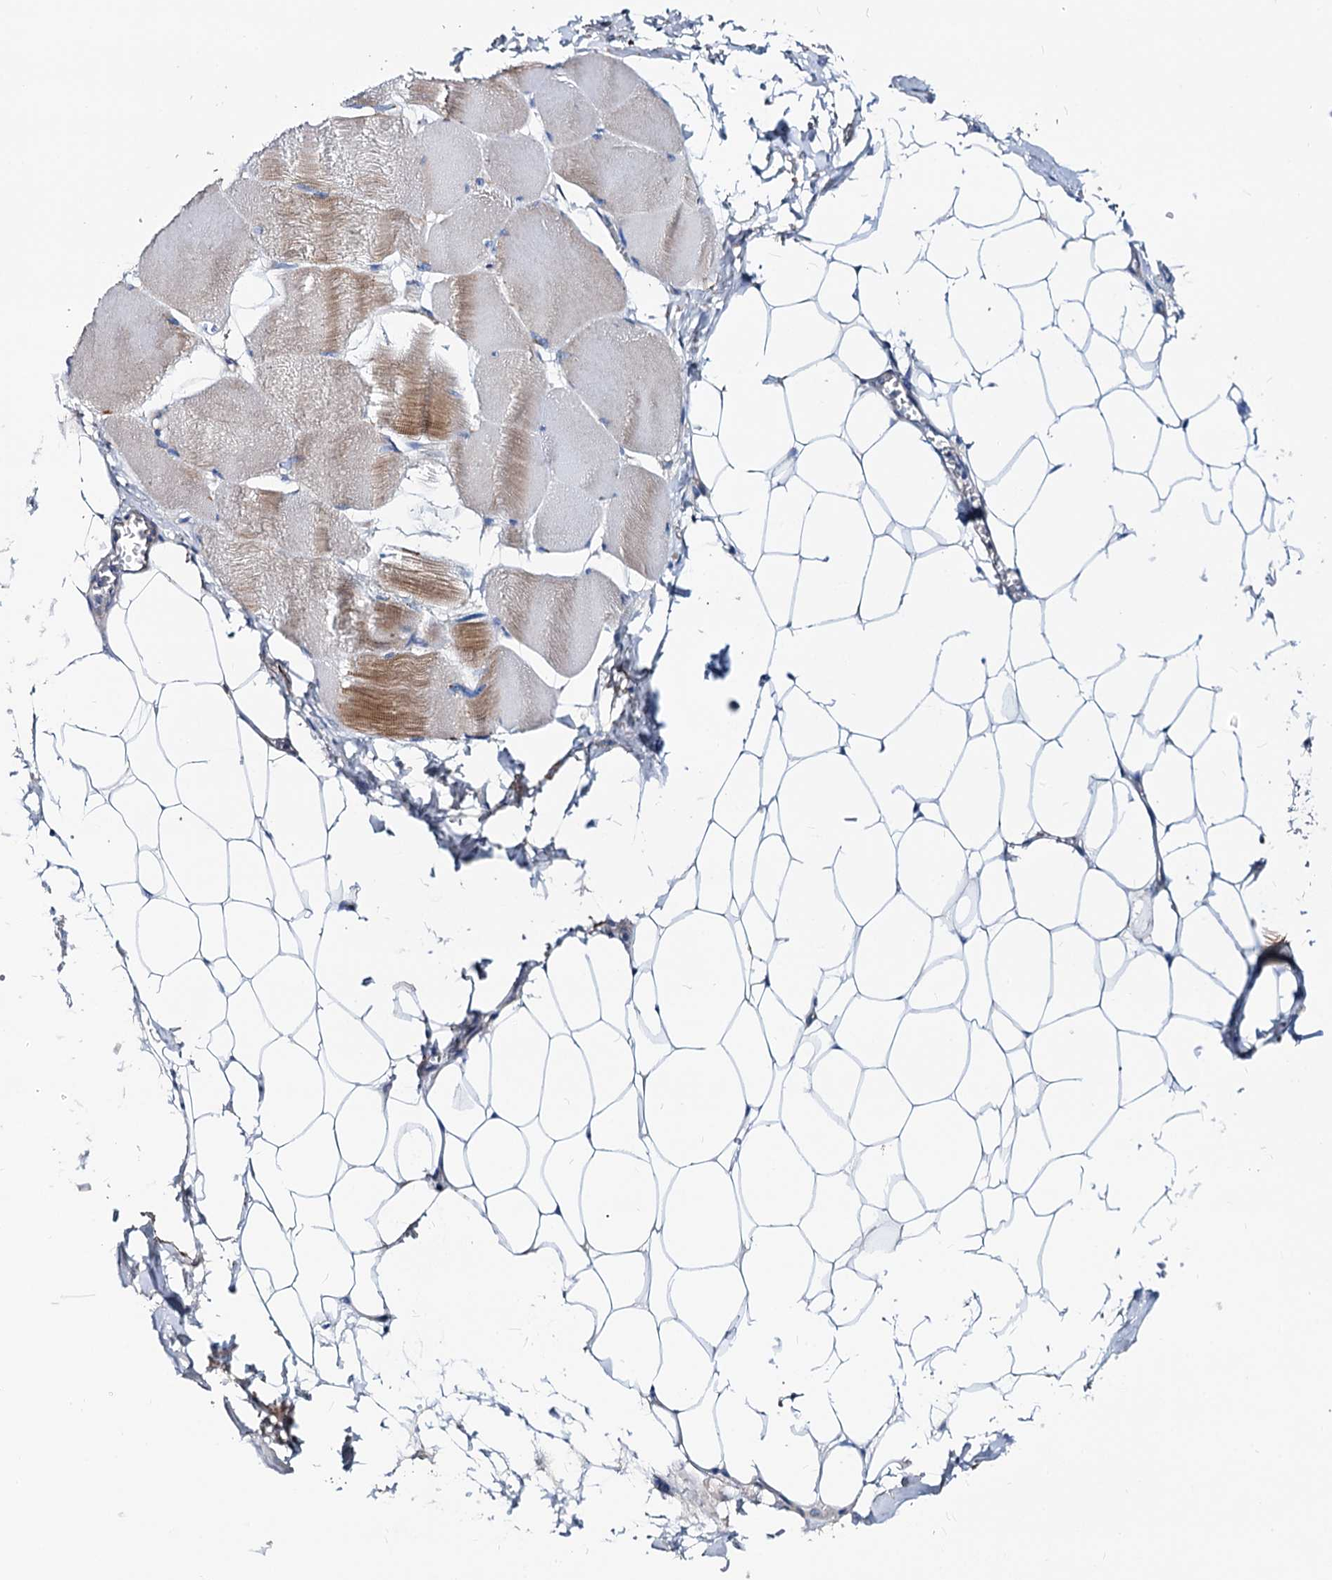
{"staining": {"intensity": "moderate", "quantity": "<25%", "location": "cytoplasmic/membranous"}, "tissue": "skeletal muscle", "cell_type": "Myocytes", "image_type": "normal", "snomed": [{"axis": "morphology", "description": "Normal tissue, NOS"}, {"axis": "morphology", "description": "Basal cell carcinoma"}, {"axis": "topography", "description": "Skeletal muscle"}], "caption": "A brown stain labels moderate cytoplasmic/membranous expression of a protein in myocytes of normal human skeletal muscle. The staining is performed using DAB brown chromogen to label protein expression. The nuclei are counter-stained blue using hematoxylin.", "gene": "DYDC2", "patient": {"sex": "female", "age": 64}}